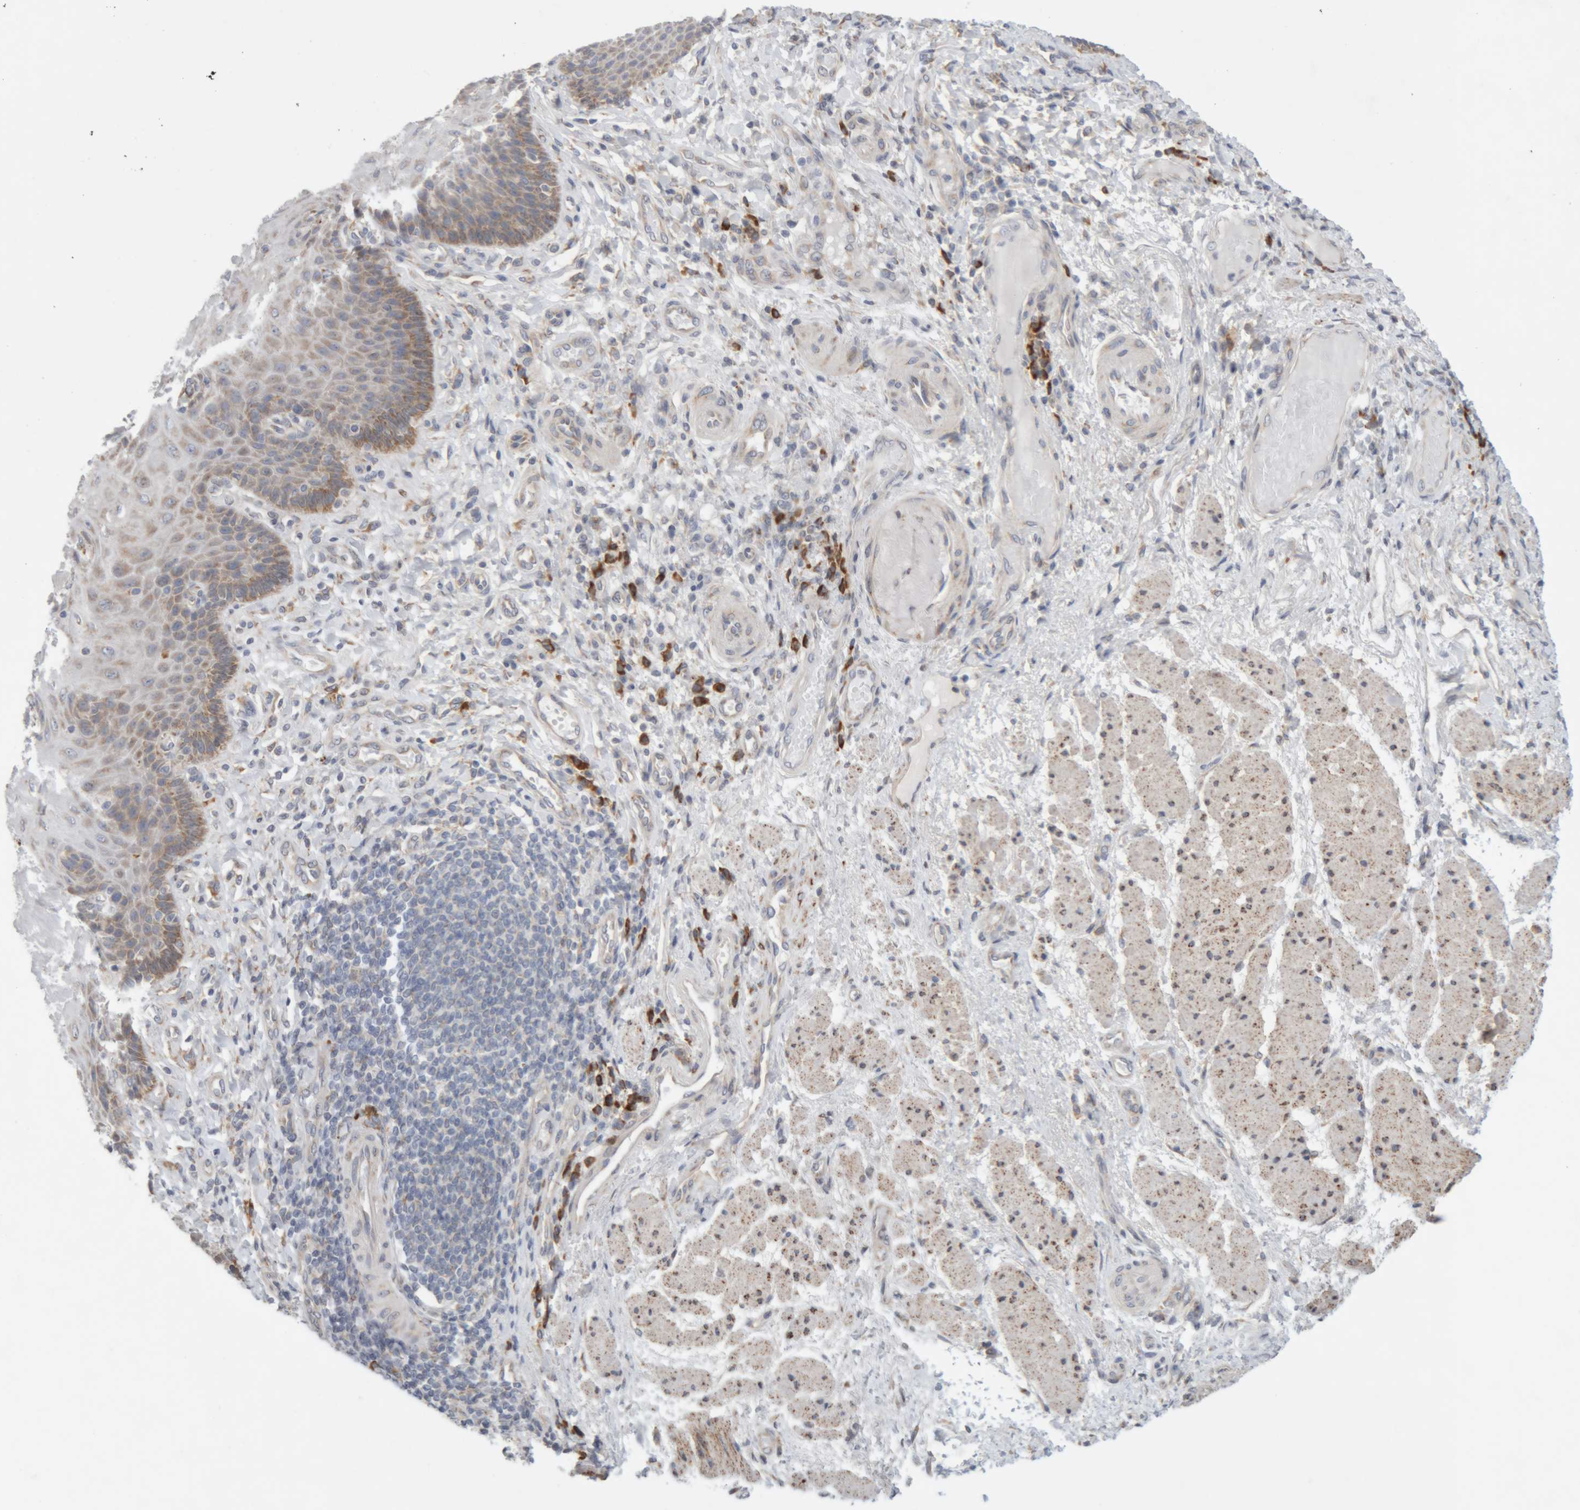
{"staining": {"intensity": "moderate", "quantity": "25%-75%", "location": "cytoplasmic/membranous"}, "tissue": "esophagus", "cell_type": "Squamous epithelial cells", "image_type": "normal", "snomed": [{"axis": "morphology", "description": "Normal tissue, NOS"}, {"axis": "topography", "description": "Esophagus"}], "caption": "Human esophagus stained with a protein marker demonstrates moderate staining in squamous epithelial cells.", "gene": "RPN2", "patient": {"sex": "male", "age": 54}}